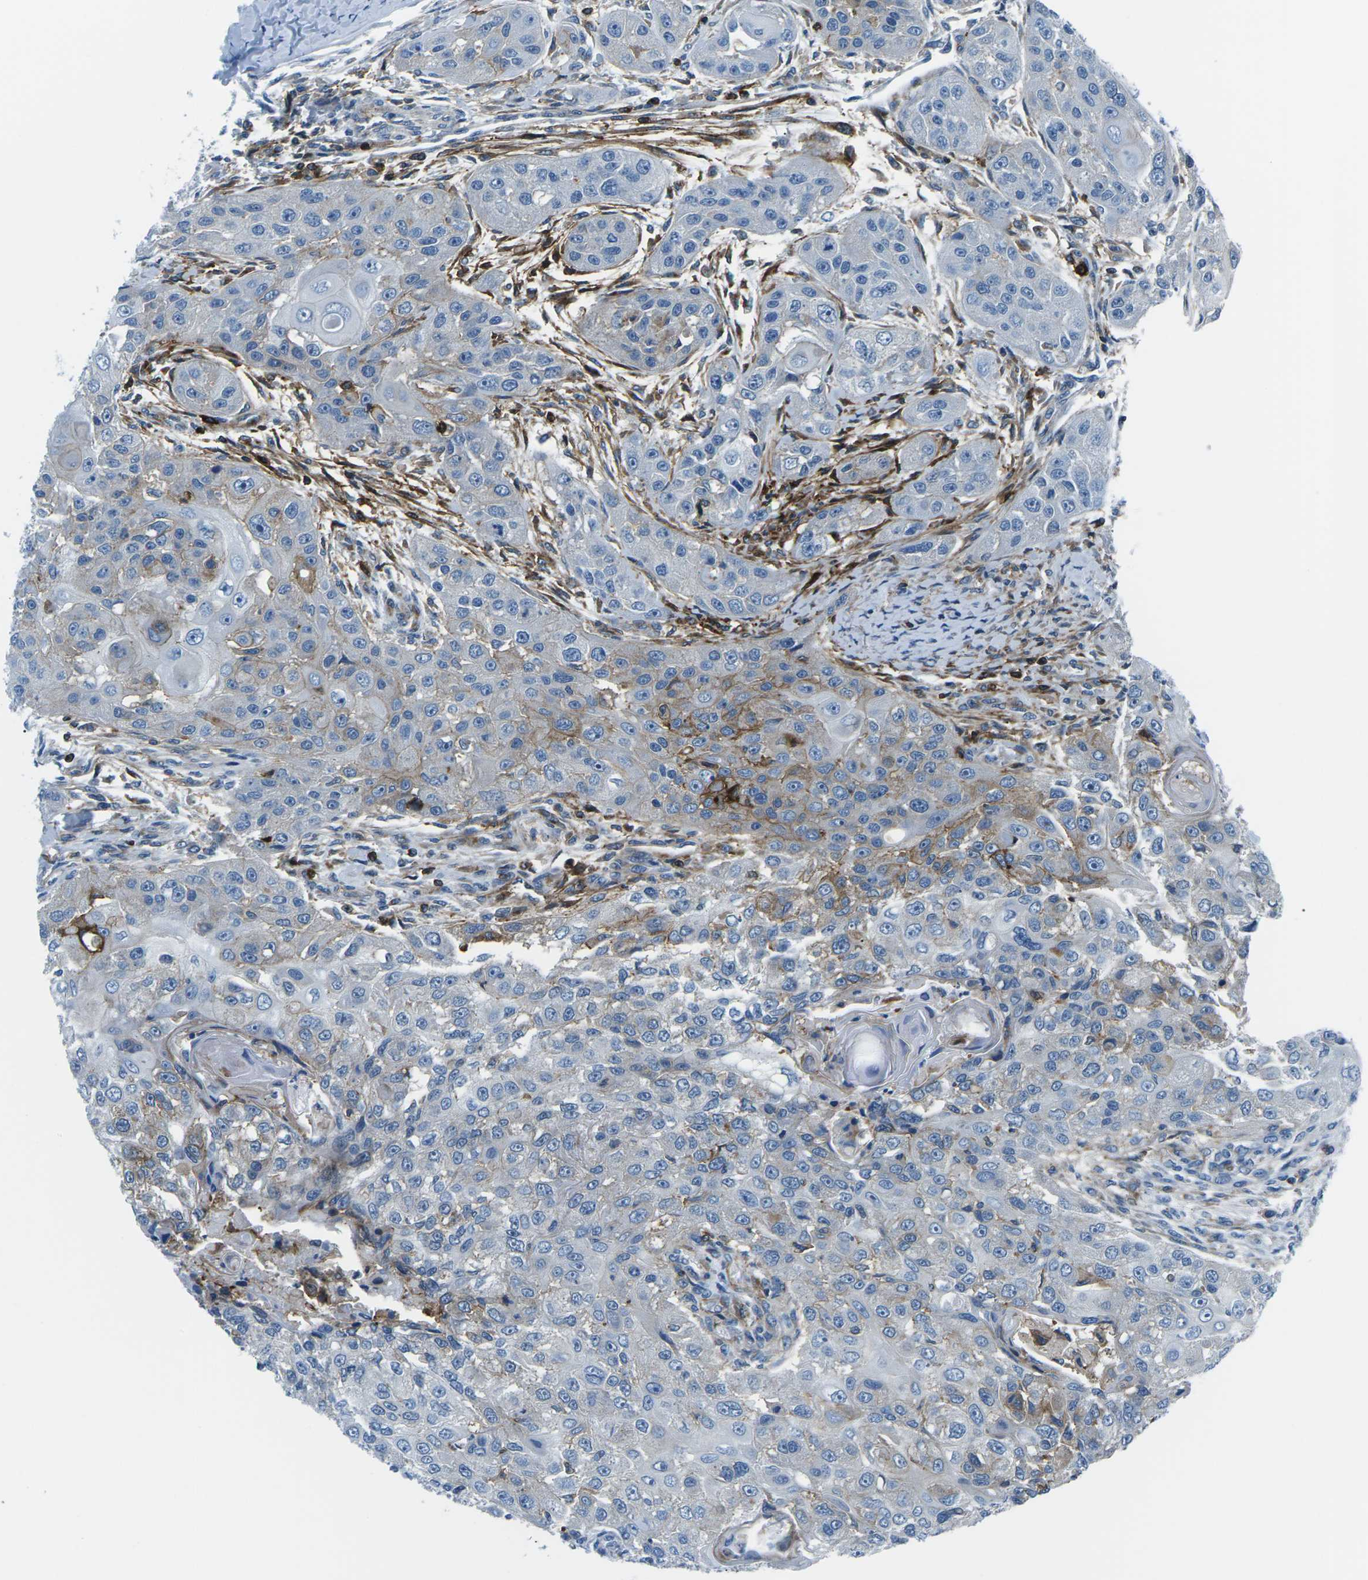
{"staining": {"intensity": "weak", "quantity": "25%-75%", "location": "cytoplasmic/membranous"}, "tissue": "head and neck cancer", "cell_type": "Tumor cells", "image_type": "cancer", "snomed": [{"axis": "morphology", "description": "Normal tissue, NOS"}, {"axis": "morphology", "description": "Squamous cell carcinoma, NOS"}, {"axis": "topography", "description": "Skeletal muscle"}, {"axis": "topography", "description": "Head-Neck"}], "caption": "Immunohistochemical staining of head and neck cancer reveals low levels of weak cytoplasmic/membranous expression in about 25%-75% of tumor cells.", "gene": "SOCS4", "patient": {"sex": "male", "age": 51}}